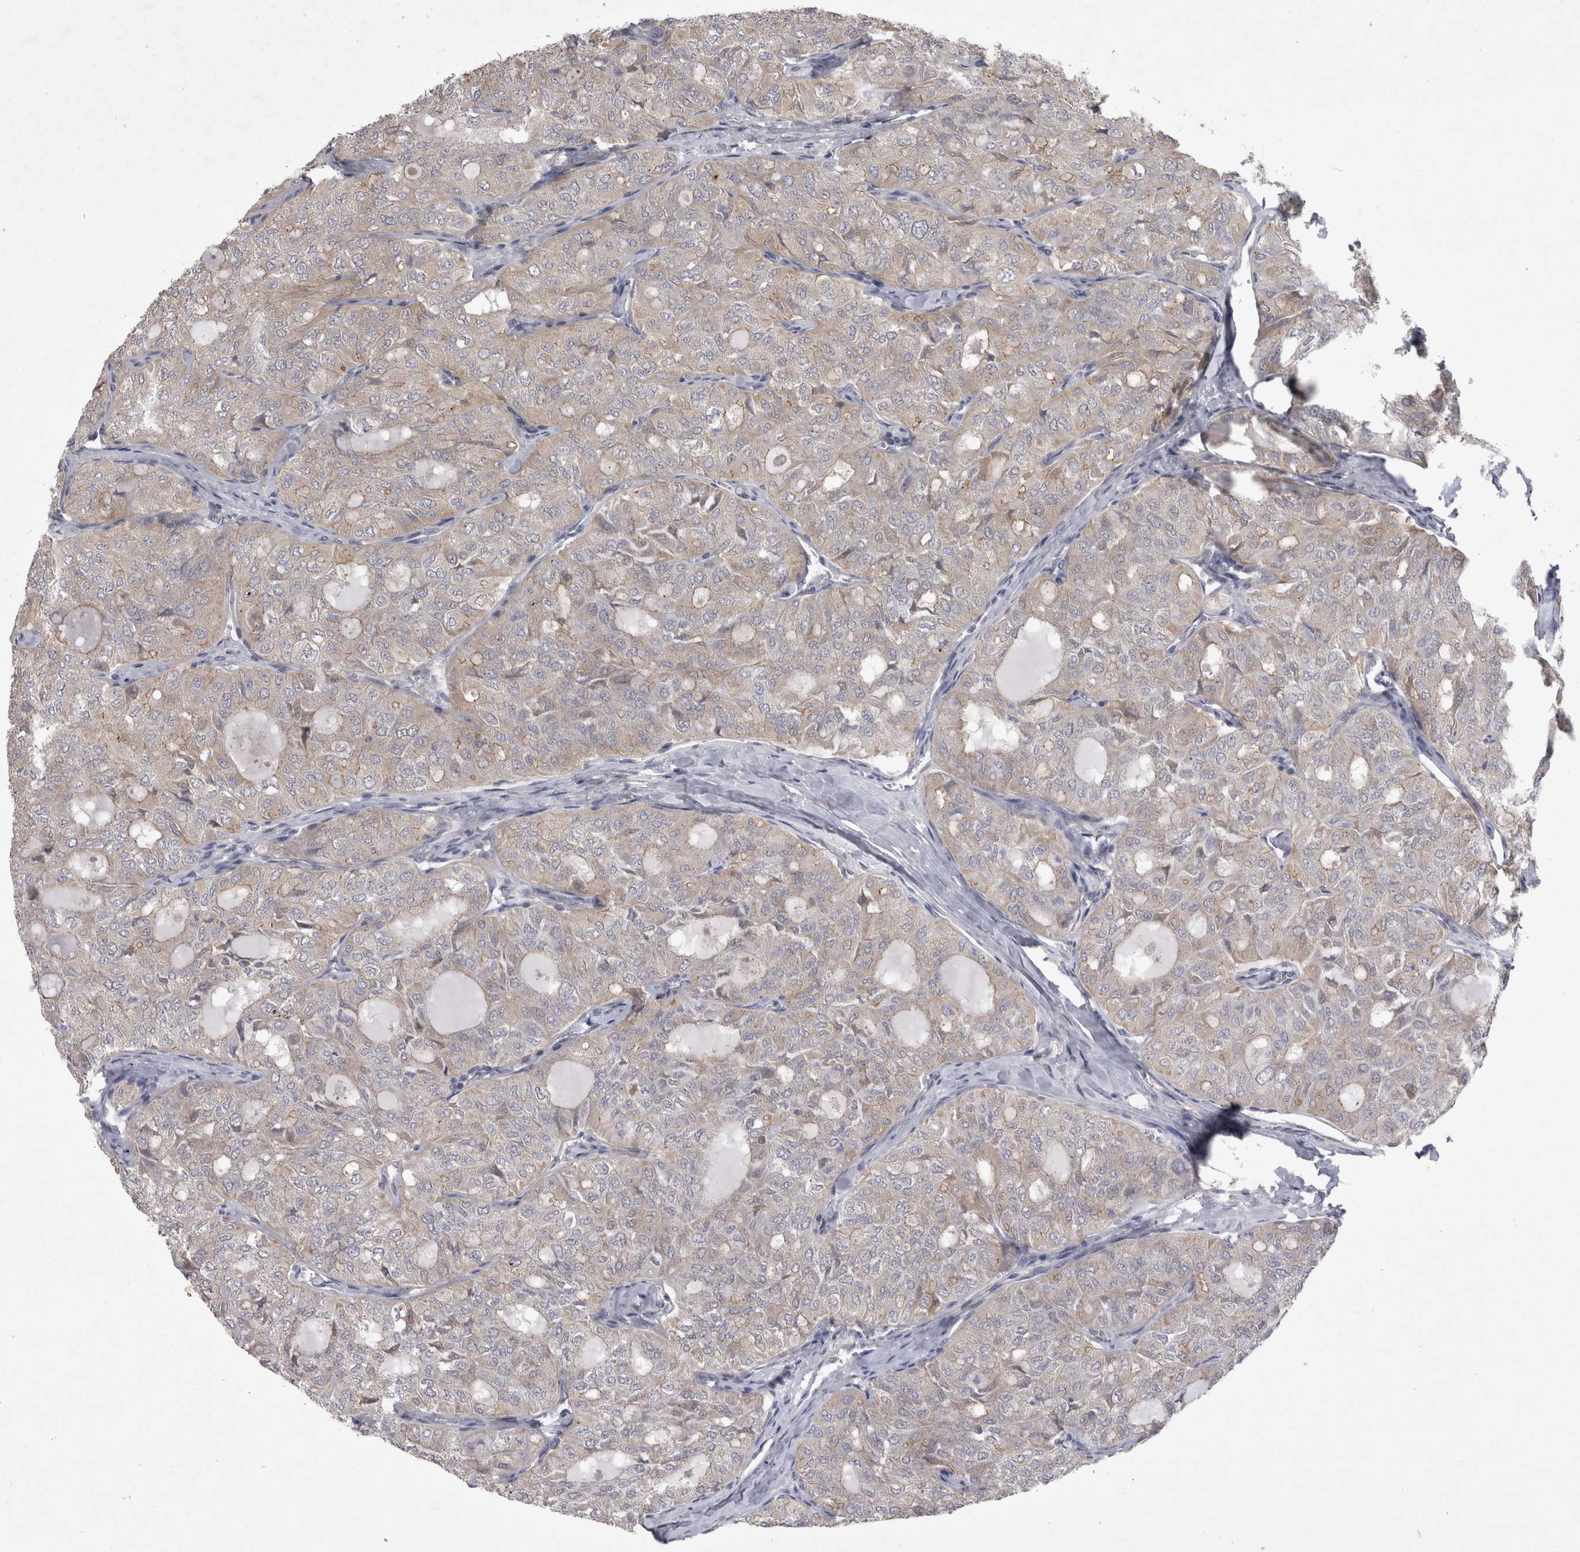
{"staining": {"intensity": "weak", "quantity": "<25%", "location": "cytoplasmic/membranous"}, "tissue": "thyroid cancer", "cell_type": "Tumor cells", "image_type": "cancer", "snomed": [{"axis": "morphology", "description": "Follicular adenoma carcinoma, NOS"}, {"axis": "topography", "description": "Thyroid gland"}], "caption": "This is a histopathology image of immunohistochemistry (IHC) staining of follicular adenoma carcinoma (thyroid), which shows no staining in tumor cells.", "gene": "CTBS", "patient": {"sex": "male", "age": 75}}